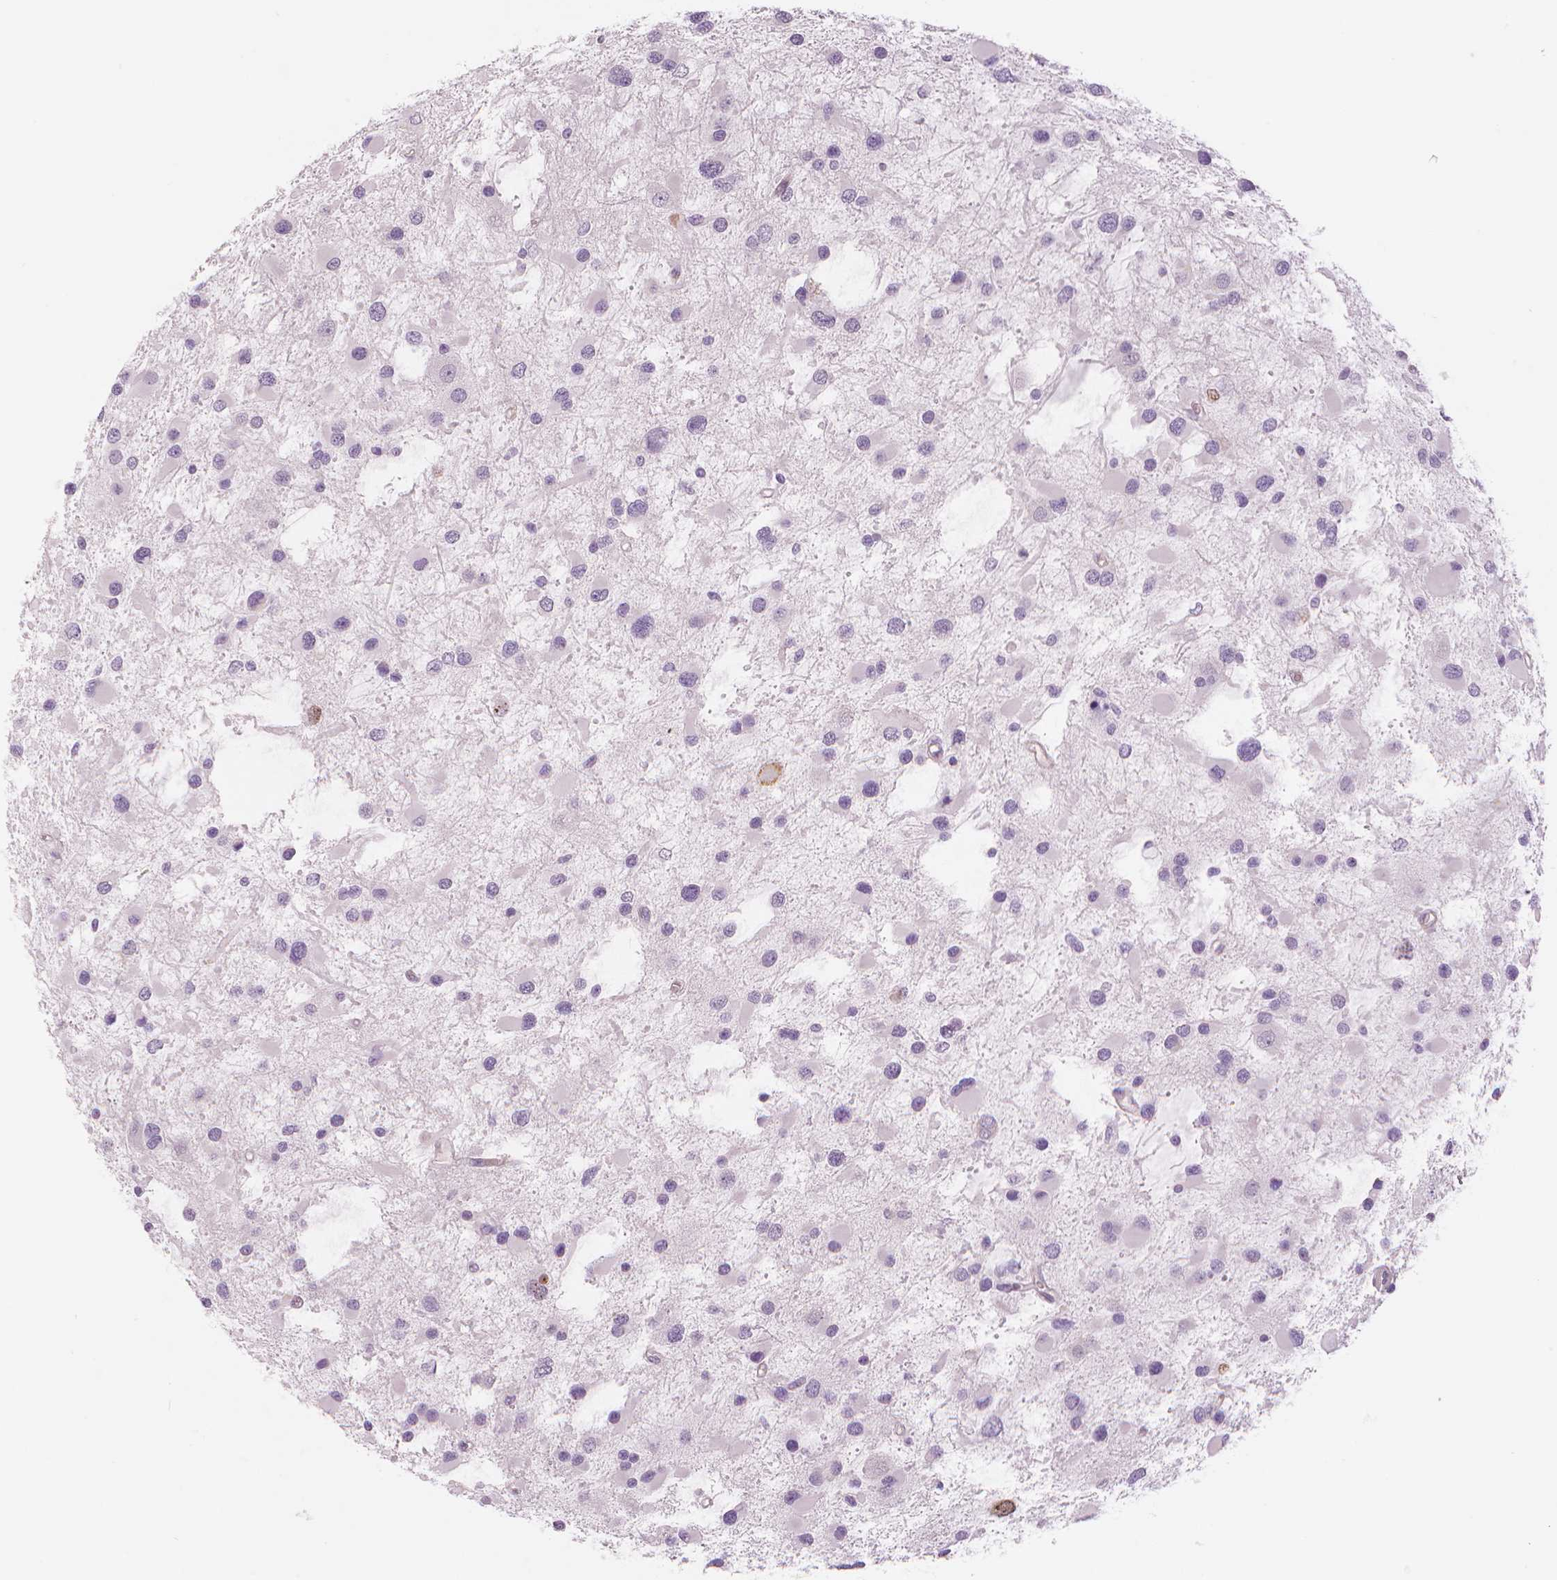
{"staining": {"intensity": "moderate", "quantity": "<25%", "location": "nuclear"}, "tissue": "glioma", "cell_type": "Tumor cells", "image_type": "cancer", "snomed": [{"axis": "morphology", "description": "Glioma, malignant, Low grade"}, {"axis": "topography", "description": "Brain"}], "caption": "A high-resolution histopathology image shows immunohistochemistry (IHC) staining of glioma, which exhibits moderate nuclear staining in approximately <25% of tumor cells.", "gene": "MKI67", "patient": {"sex": "female", "age": 32}}